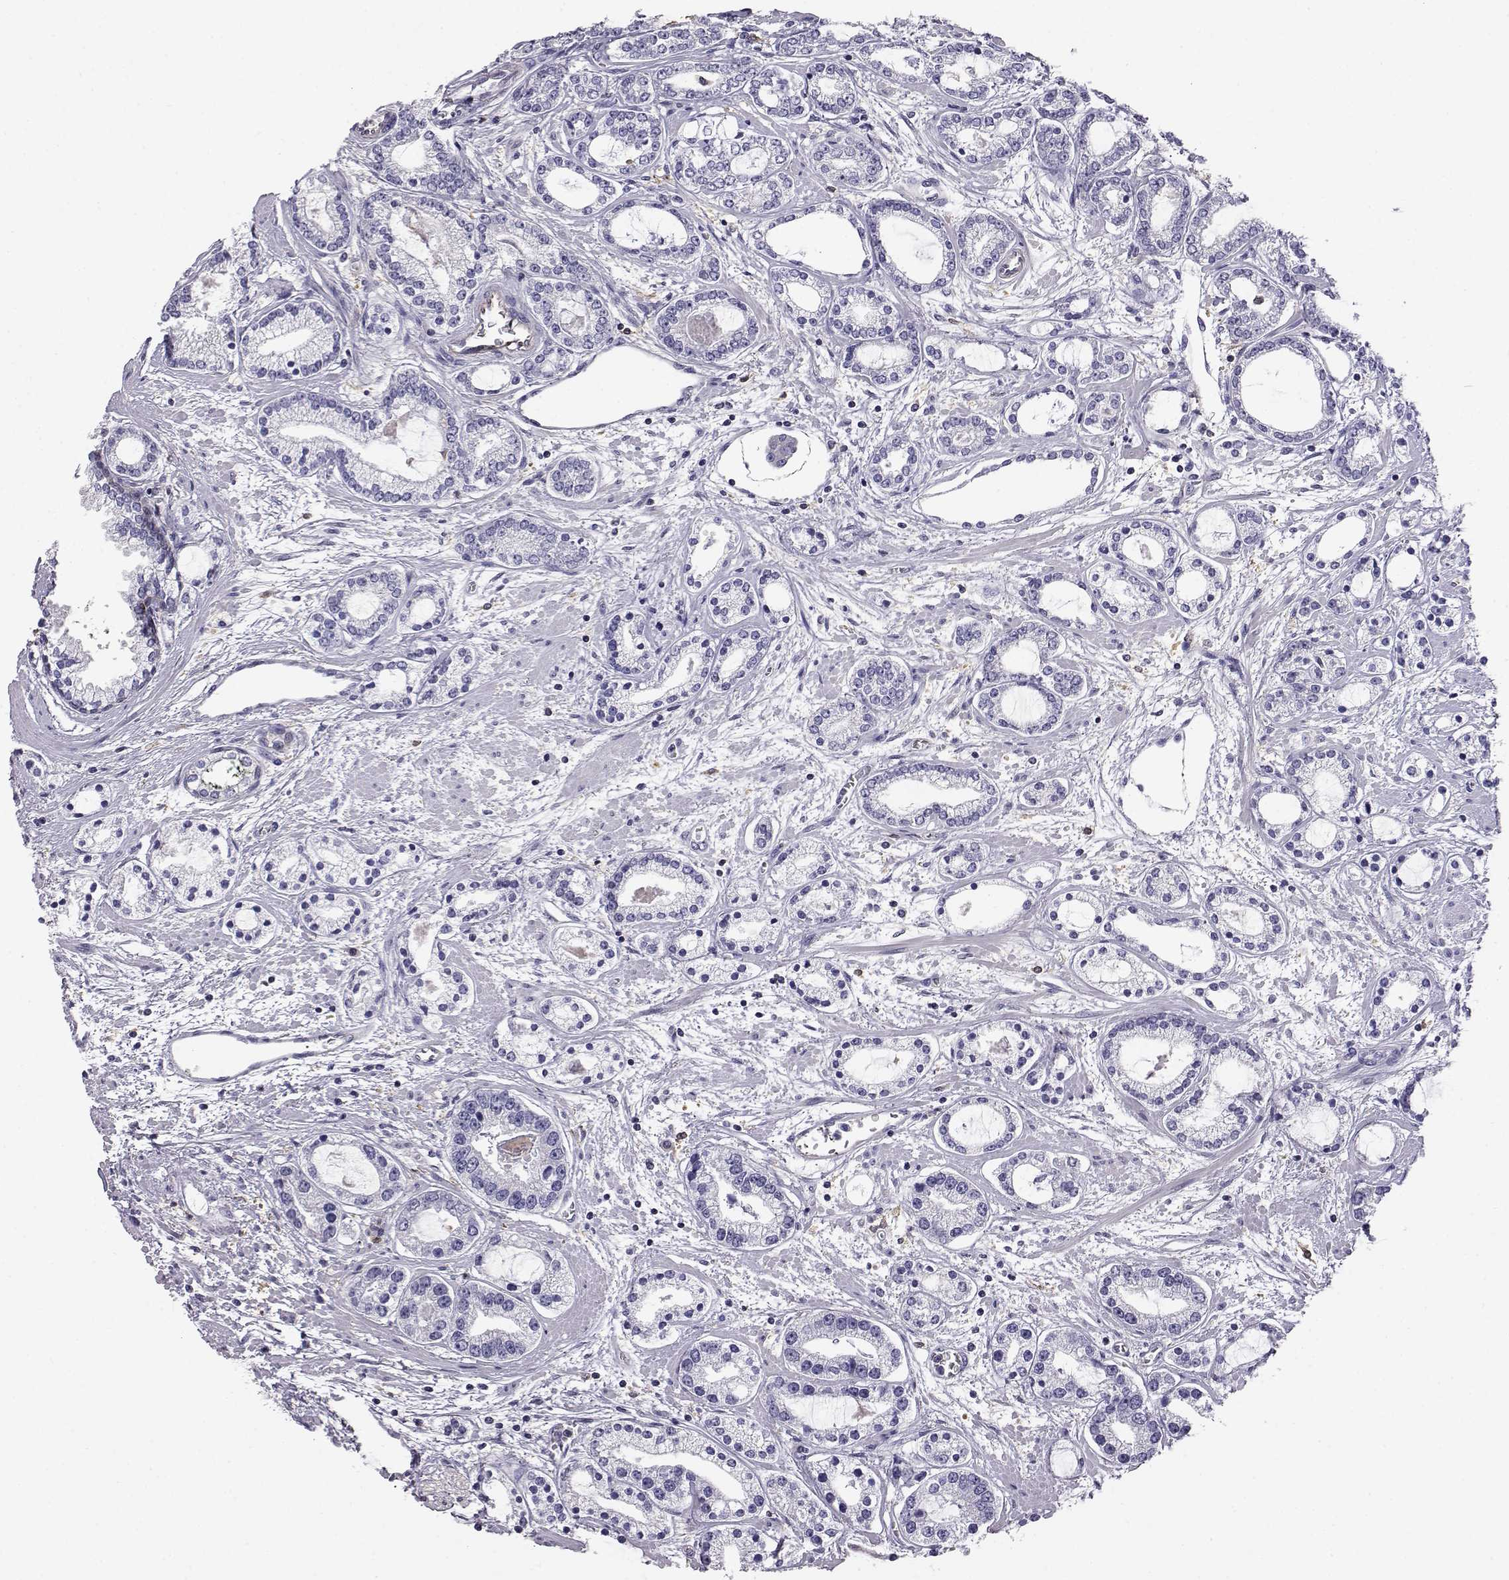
{"staining": {"intensity": "negative", "quantity": "none", "location": "none"}, "tissue": "prostate cancer", "cell_type": "Tumor cells", "image_type": "cancer", "snomed": [{"axis": "morphology", "description": "Adenocarcinoma, Medium grade"}, {"axis": "topography", "description": "Prostate"}], "caption": "There is no significant positivity in tumor cells of prostate cancer.", "gene": "AKR1B1", "patient": {"sex": "male", "age": 57}}